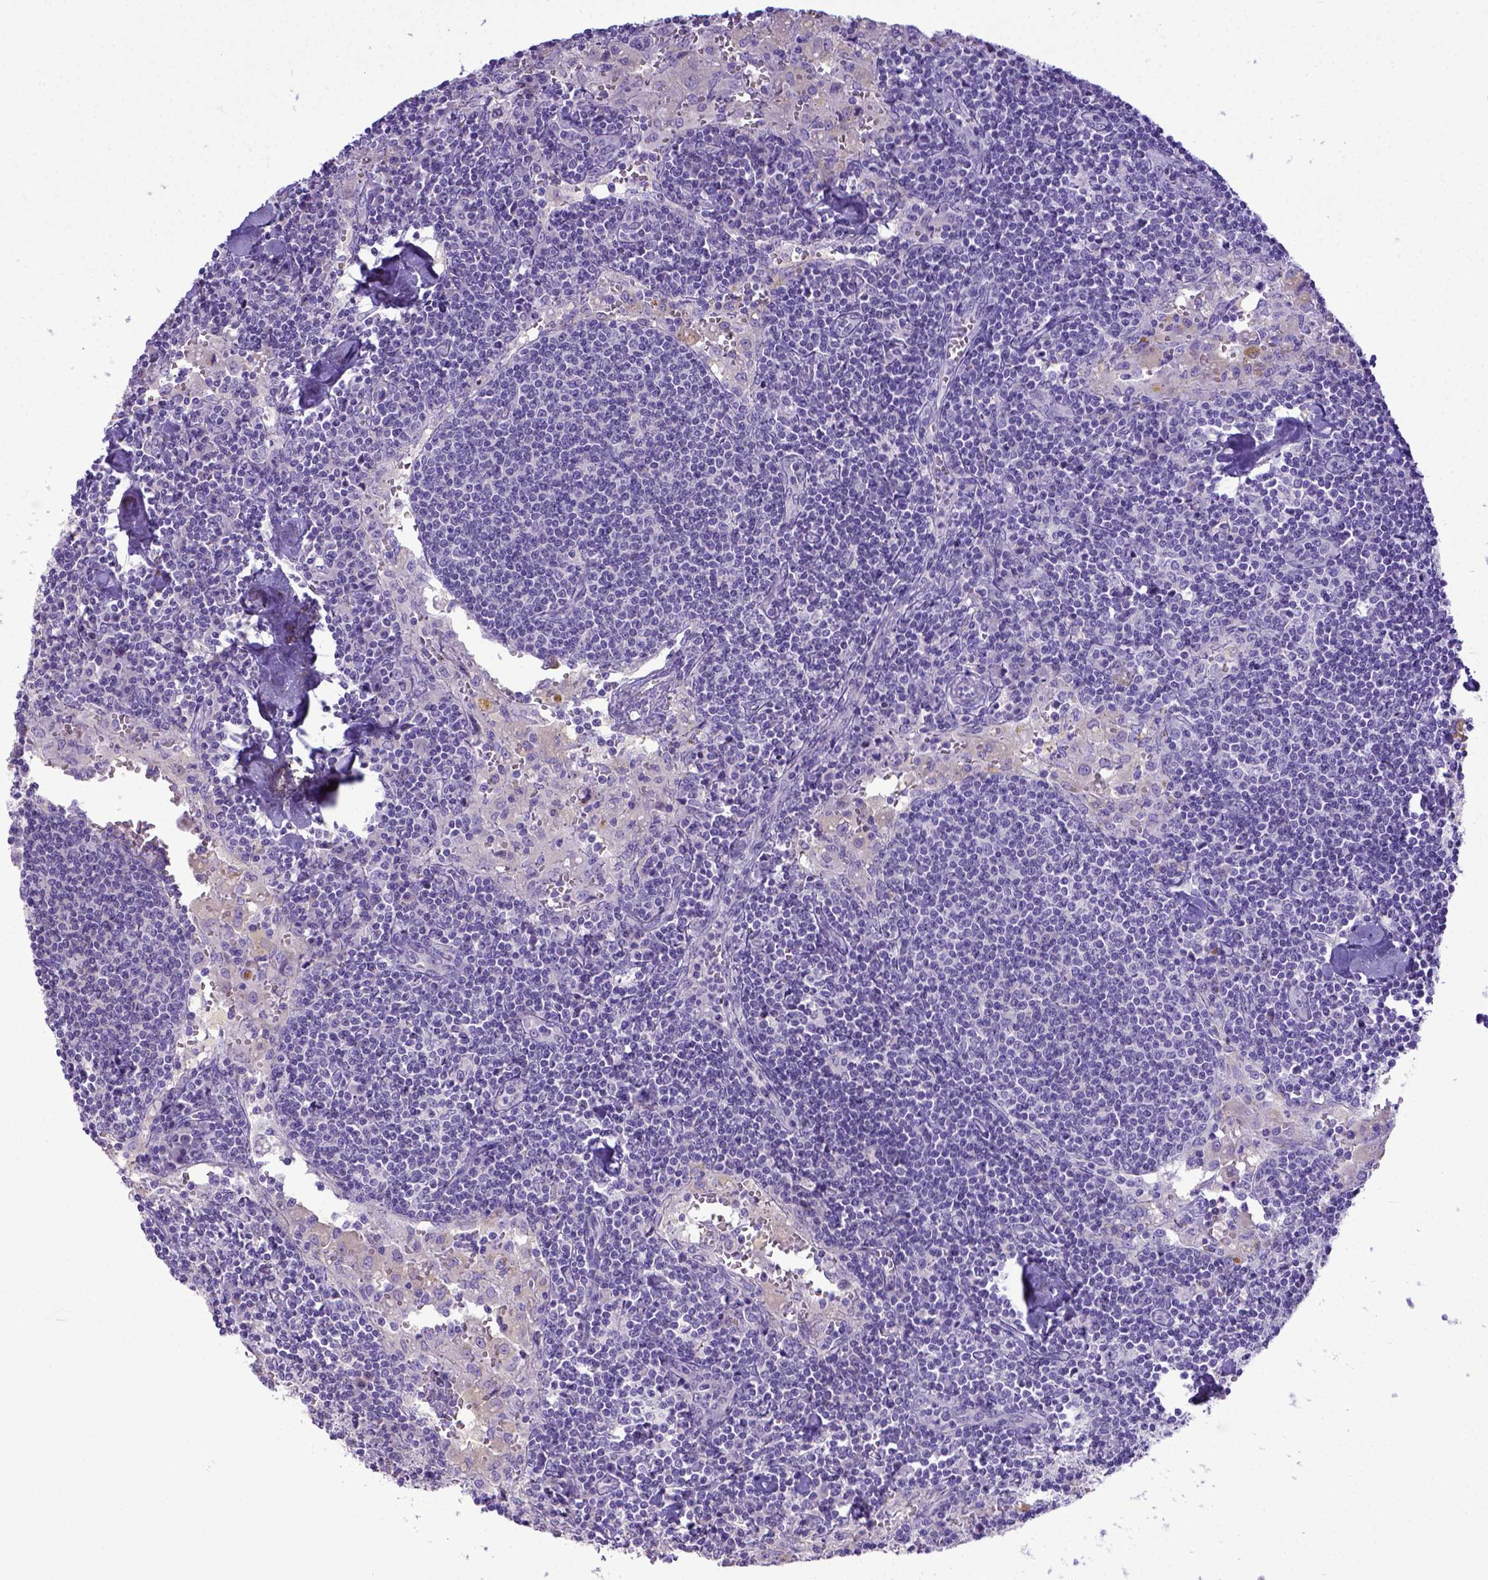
{"staining": {"intensity": "moderate", "quantity": "<25%", "location": "cytoplasmic/membranous"}, "tissue": "lymph node", "cell_type": "Germinal center cells", "image_type": "normal", "snomed": [{"axis": "morphology", "description": "Normal tissue, NOS"}, {"axis": "topography", "description": "Lymph node"}], "caption": "Lymph node was stained to show a protein in brown. There is low levels of moderate cytoplasmic/membranous expression in approximately <25% of germinal center cells. (DAB = brown stain, brightfield microscopy at high magnification).", "gene": "BTN1A1", "patient": {"sex": "male", "age": 55}}